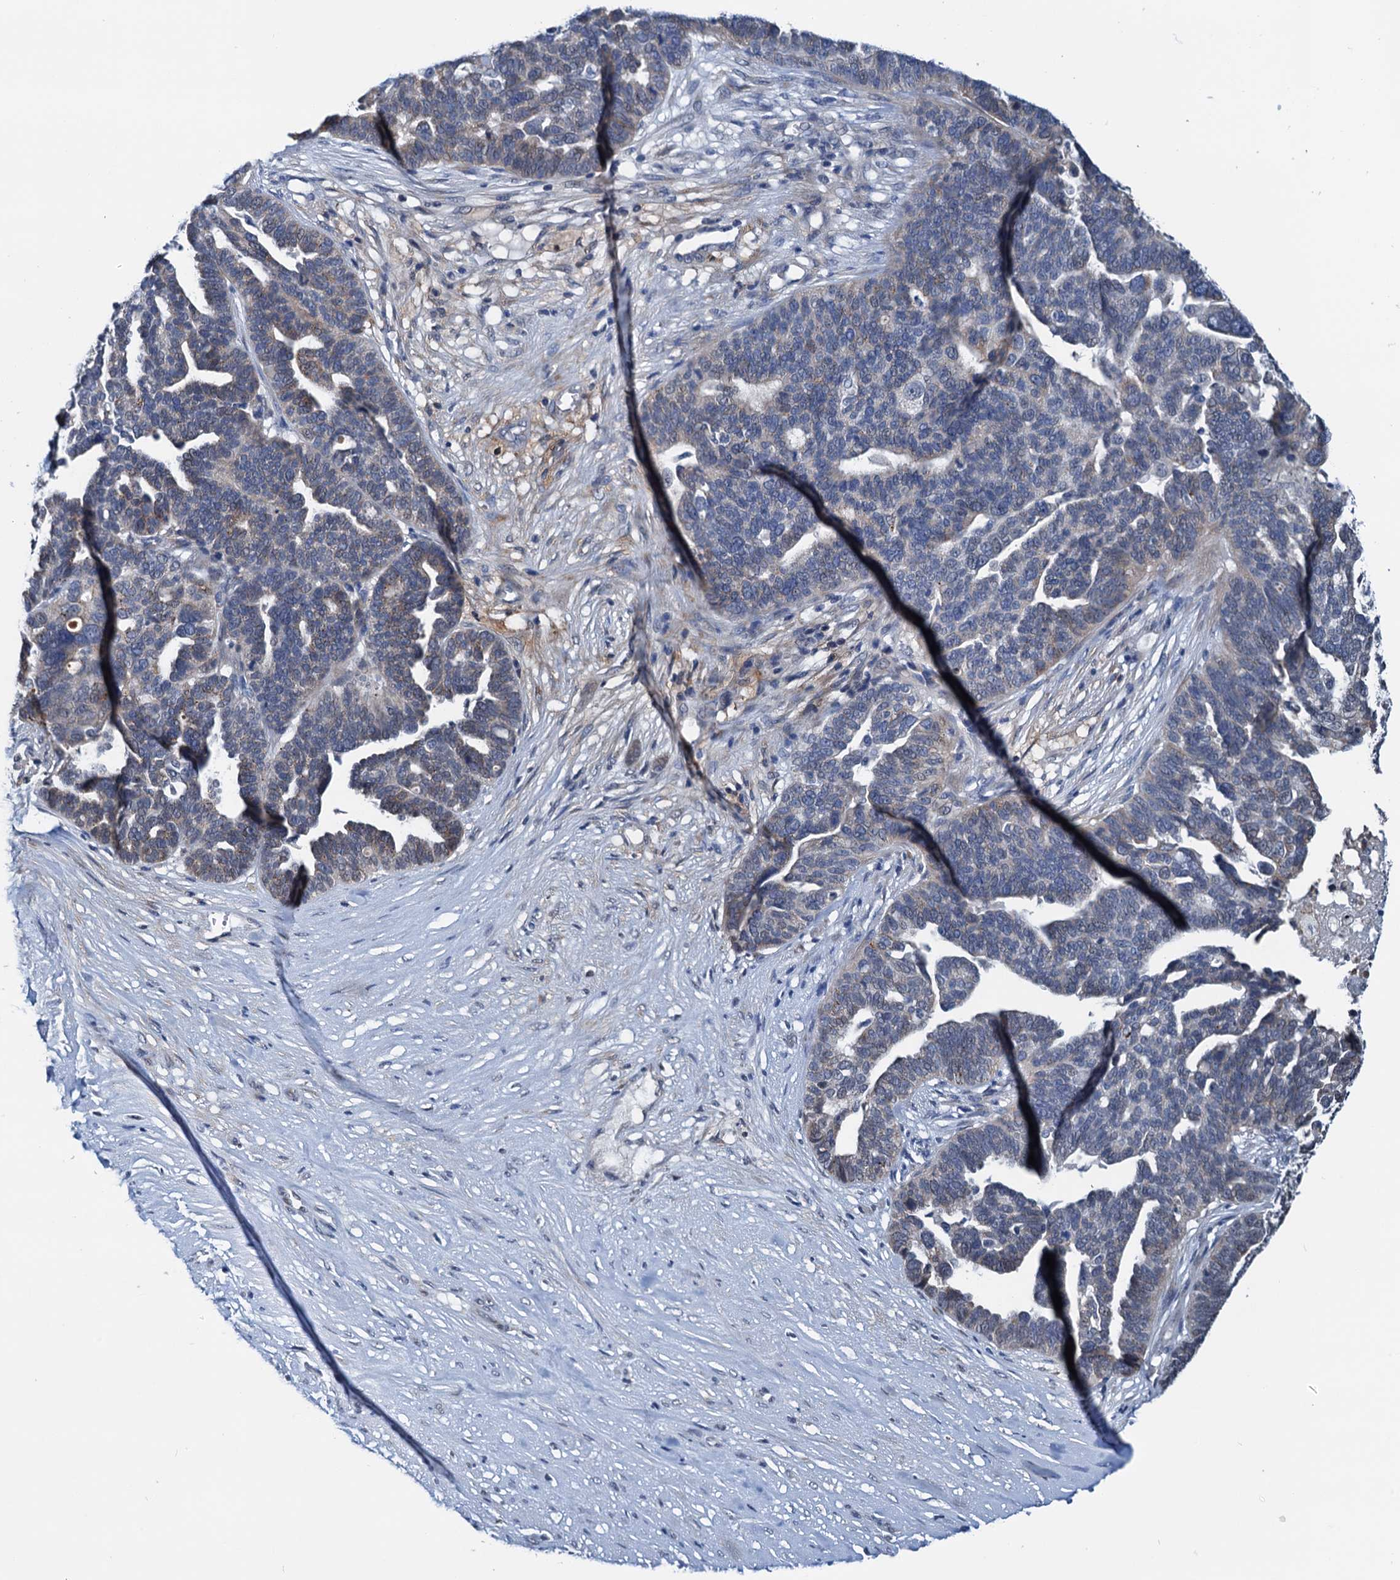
{"staining": {"intensity": "weak", "quantity": "<25%", "location": "cytoplasmic/membranous"}, "tissue": "ovarian cancer", "cell_type": "Tumor cells", "image_type": "cancer", "snomed": [{"axis": "morphology", "description": "Cystadenocarcinoma, serous, NOS"}, {"axis": "topography", "description": "Ovary"}], "caption": "There is no significant expression in tumor cells of serous cystadenocarcinoma (ovarian).", "gene": "SHLD1", "patient": {"sex": "female", "age": 59}}